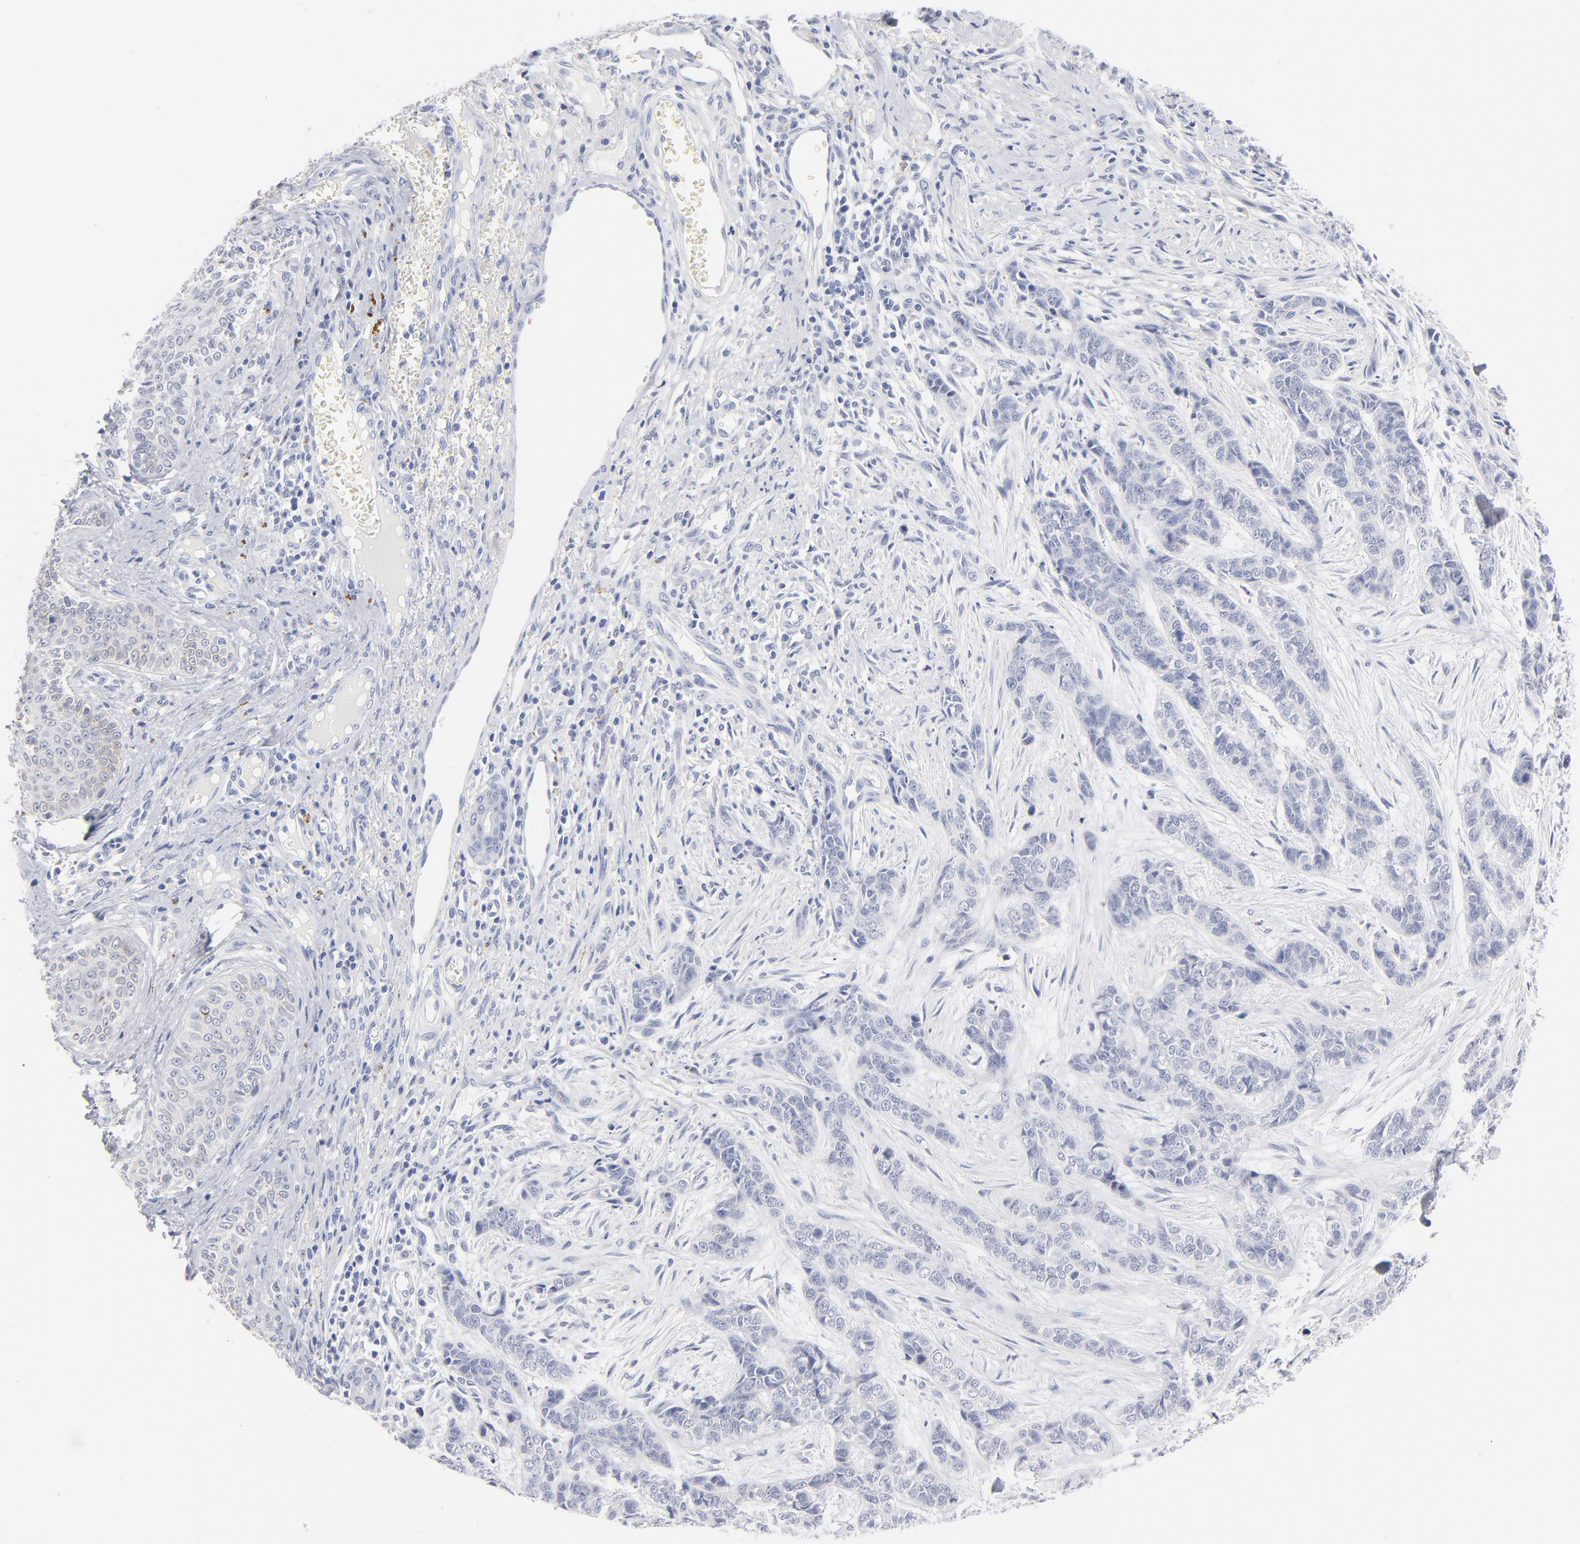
{"staining": {"intensity": "negative", "quantity": "none", "location": "none"}, "tissue": "skin cancer", "cell_type": "Tumor cells", "image_type": "cancer", "snomed": [{"axis": "morphology", "description": "Basal cell carcinoma"}, {"axis": "topography", "description": "Skin"}], "caption": "There is no significant staining in tumor cells of skin cancer (basal cell carcinoma).", "gene": "KHNYN", "patient": {"sex": "female", "age": 64}}